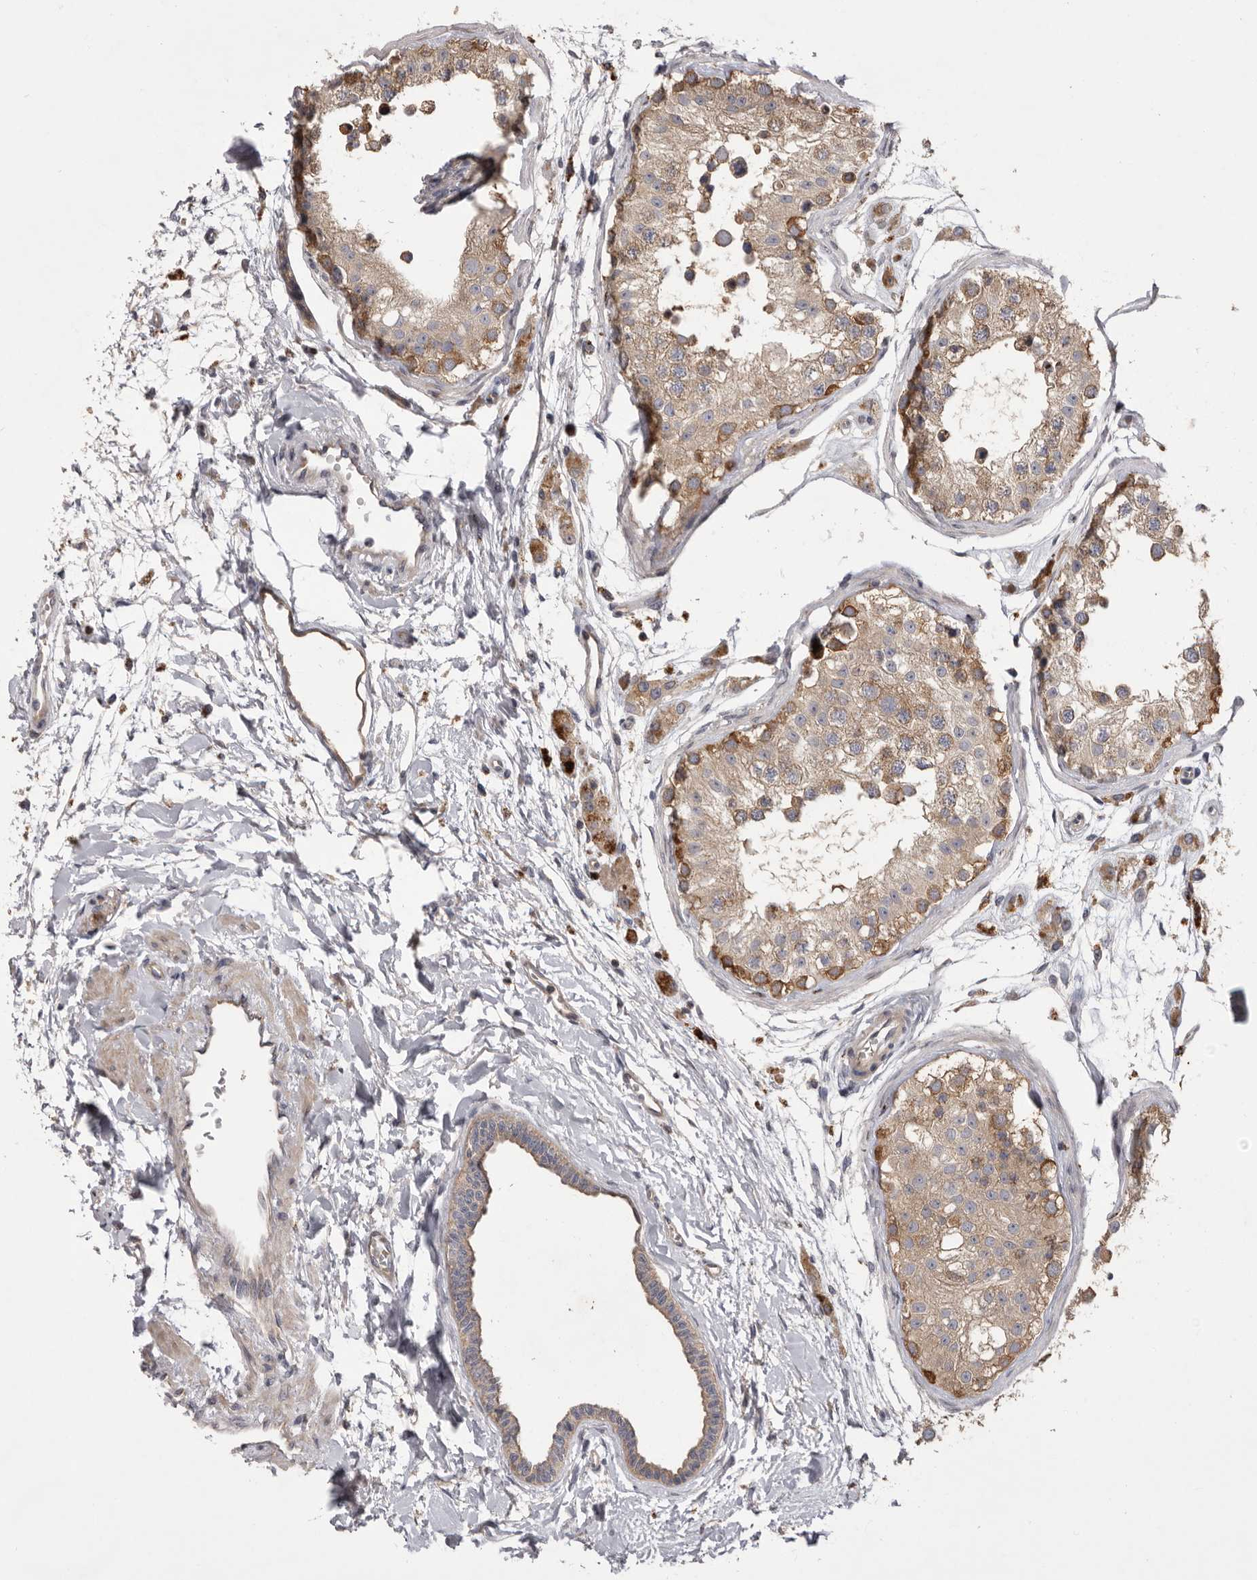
{"staining": {"intensity": "moderate", "quantity": ">75%", "location": "cytoplasmic/membranous"}, "tissue": "testis", "cell_type": "Cells in seminiferous ducts", "image_type": "normal", "snomed": [{"axis": "morphology", "description": "Normal tissue, NOS"}, {"axis": "morphology", "description": "Adenocarcinoma, metastatic, NOS"}, {"axis": "topography", "description": "Testis"}], "caption": "Unremarkable testis displays moderate cytoplasmic/membranous positivity in approximately >75% of cells in seminiferous ducts.", "gene": "WDR47", "patient": {"sex": "male", "age": 26}}